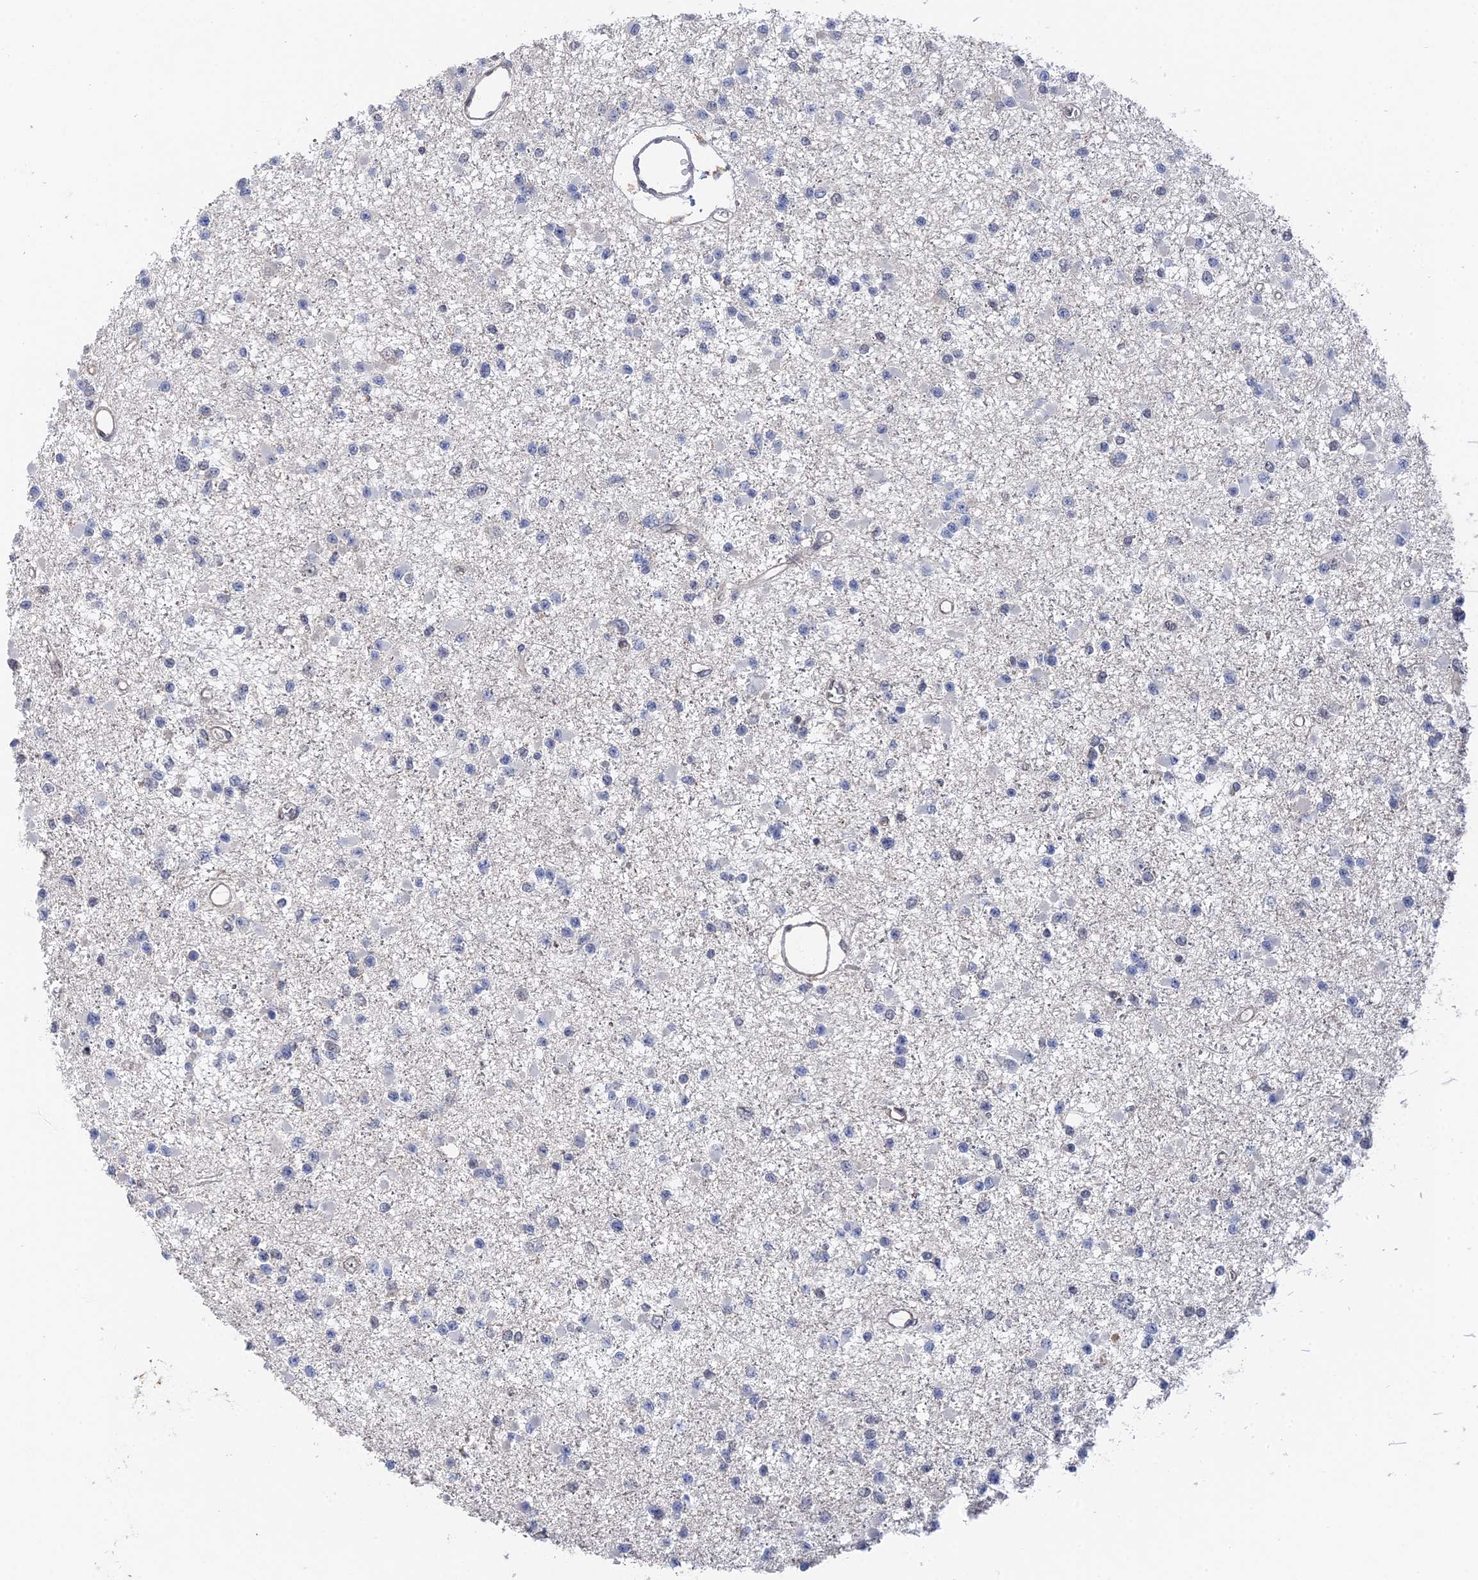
{"staining": {"intensity": "negative", "quantity": "none", "location": "none"}, "tissue": "glioma", "cell_type": "Tumor cells", "image_type": "cancer", "snomed": [{"axis": "morphology", "description": "Glioma, malignant, Low grade"}, {"axis": "topography", "description": "Brain"}], "caption": "Immunohistochemistry (IHC) photomicrograph of neoplastic tissue: human malignant glioma (low-grade) stained with DAB (3,3'-diaminobenzidine) shows no significant protein staining in tumor cells.", "gene": "TSSC4", "patient": {"sex": "female", "age": 22}}